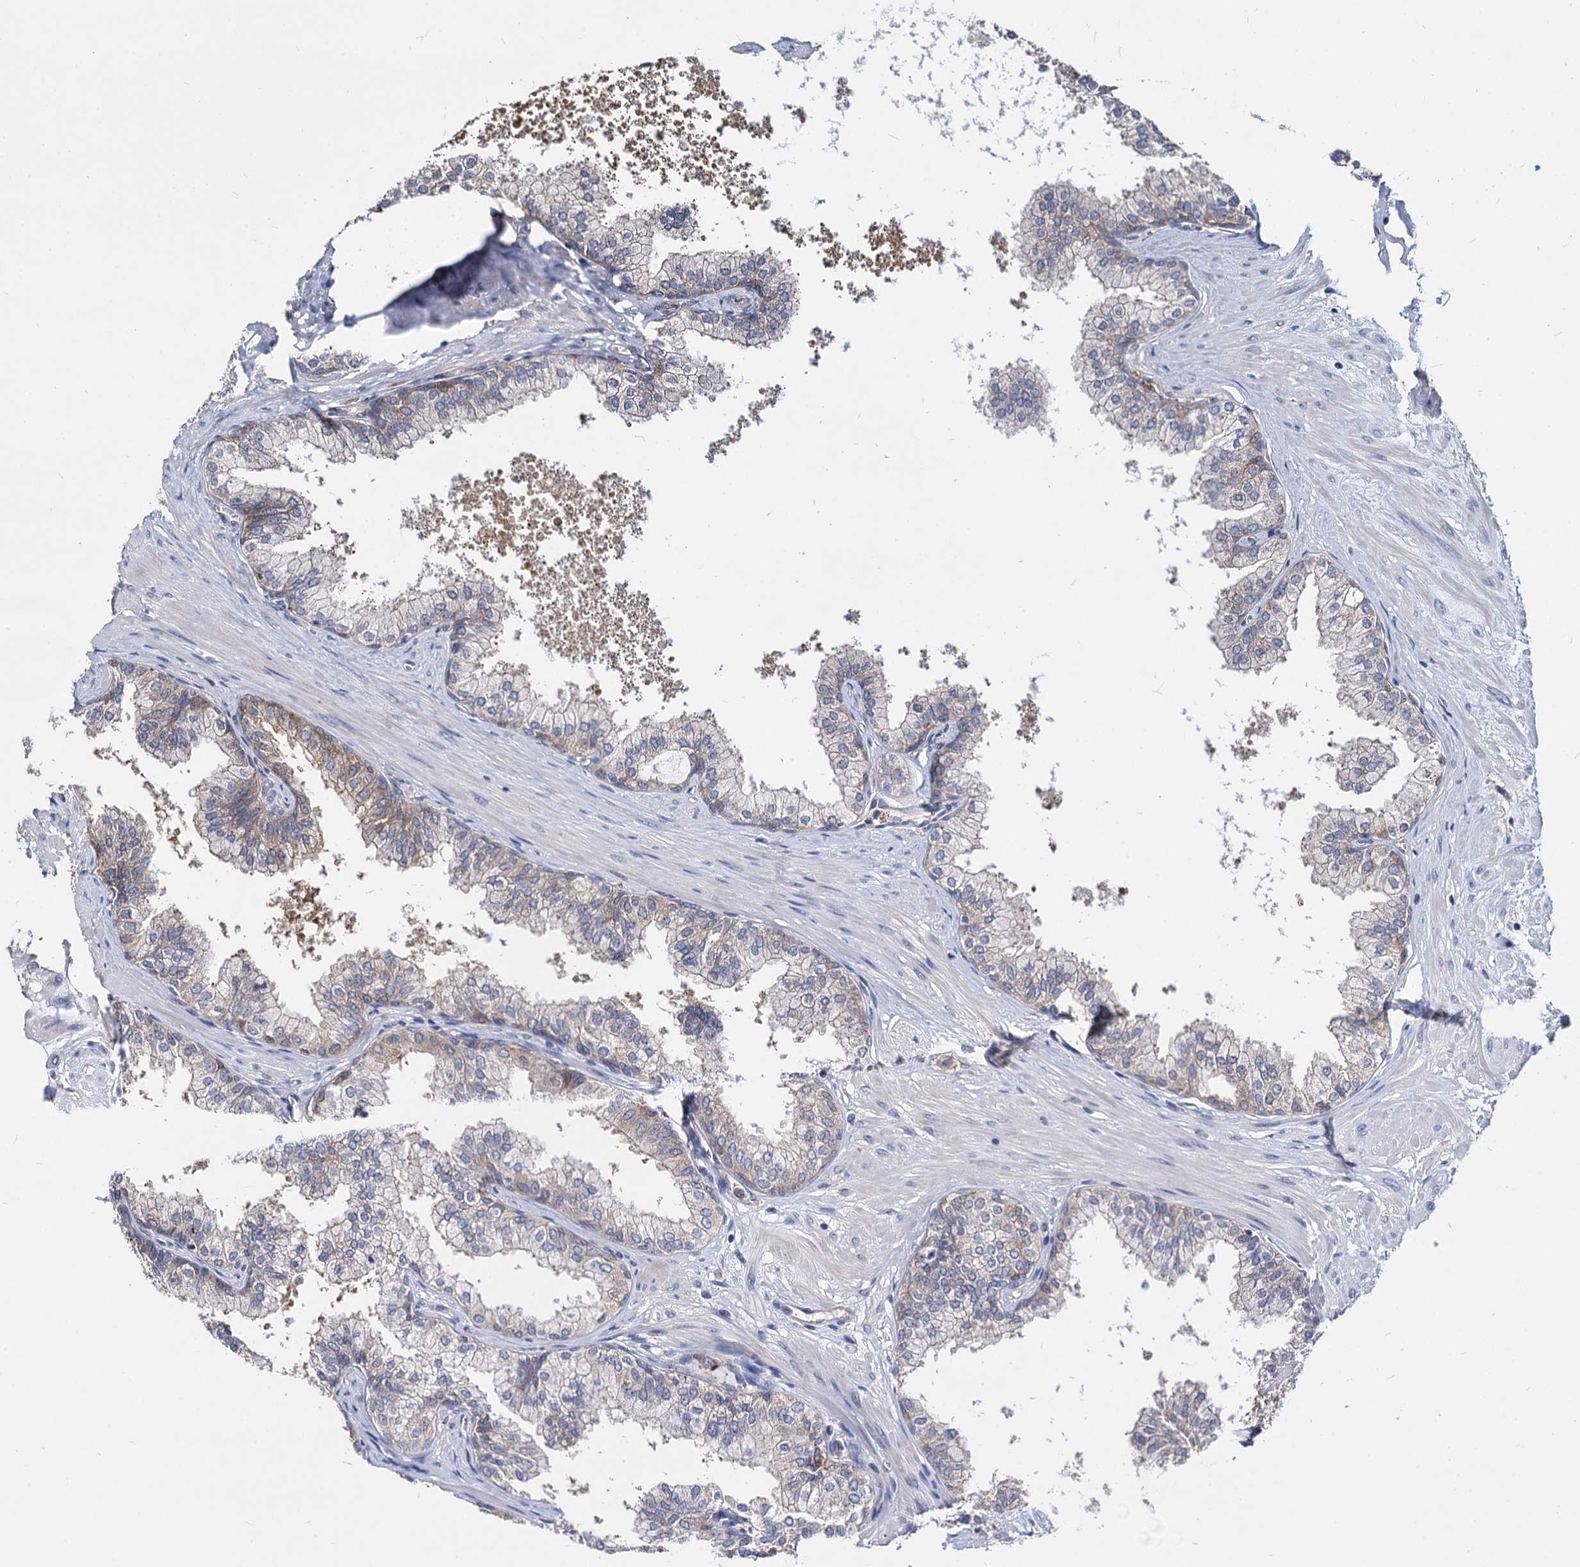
{"staining": {"intensity": "moderate", "quantity": "25%-75%", "location": "cytoplasmic/membranous"}, "tissue": "prostate", "cell_type": "Glandular cells", "image_type": "normal", "snomed": [{"axis": "morphology", "description": "Normal tissue, NOS"}, {"axis": "topography", "description": "Prostate"}], "caption": "DAB immunohistochemical staining of normal prostate shows moderate cytoplasmic/membranous protein staining in about 25%-75% of glandular cells. (brown staining indicates protein expression, while blue staining denotes nuclei).", "gene": "NME1", "patient": {"sex": "male", "age": 60}}